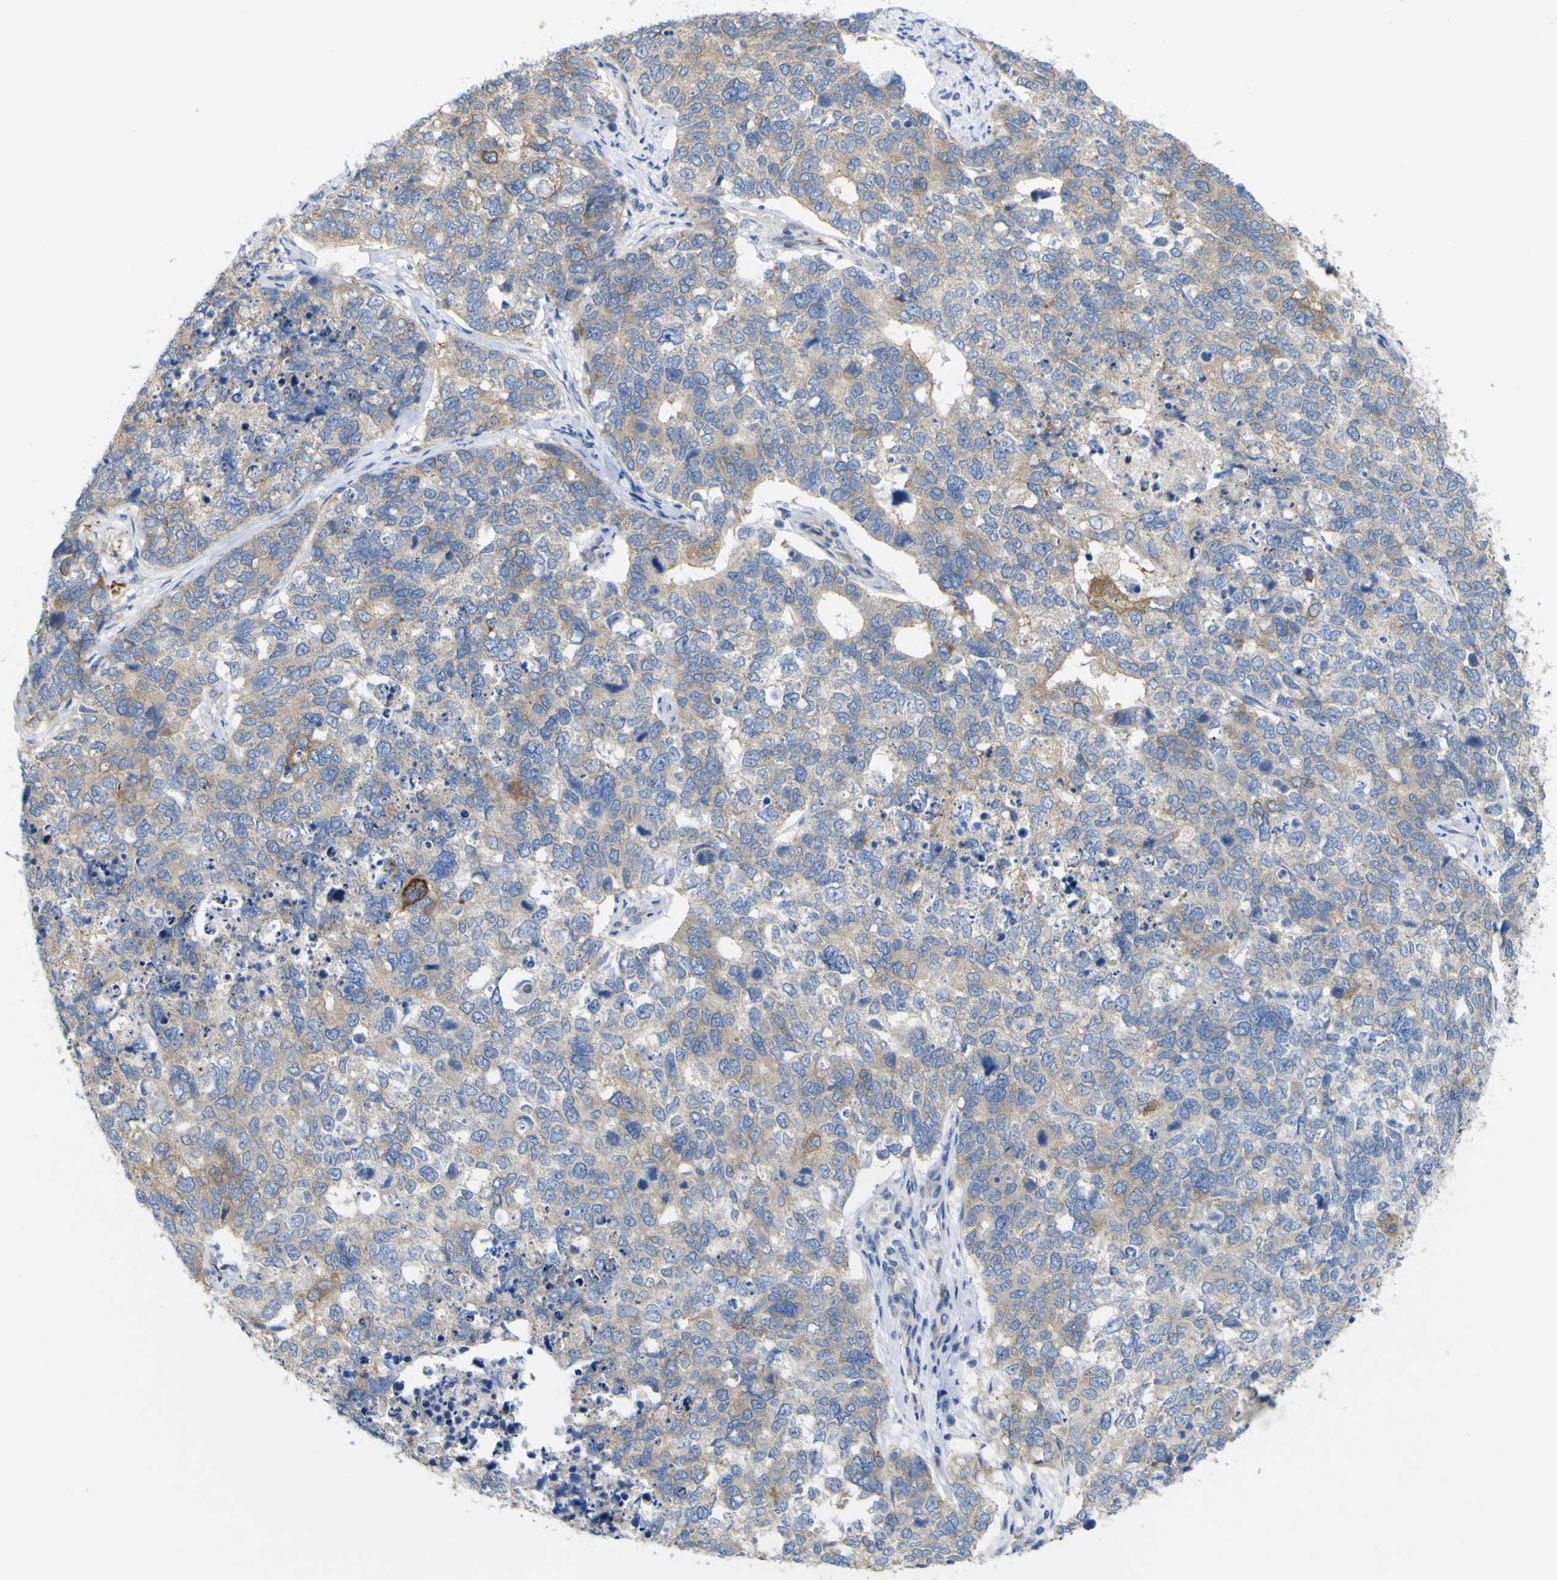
{"staining": {"intensity": "weak", "quantity": "<25%", "location": "cytoplasmic/membranous"}, "tissue": "cervical cancer", "cell_type": "Tumor cells", "image_type": "cancer", "snomed": [{"axis": "morphology", "description": "Squamous cell carcinoma, NOS"}, {"axis": "topography", "description": "Cervix"}], "caption": "Protein analysis of squamous cell carcinoma (cervical) shows no significant staining in tumor cells. (Stains: DAB IHC with hematoxylin counter stain, Microscopy: brightfield microscopy at high magnification).", "gene": "MYEOV", "patient": {"sex": "female", "age": 63}}